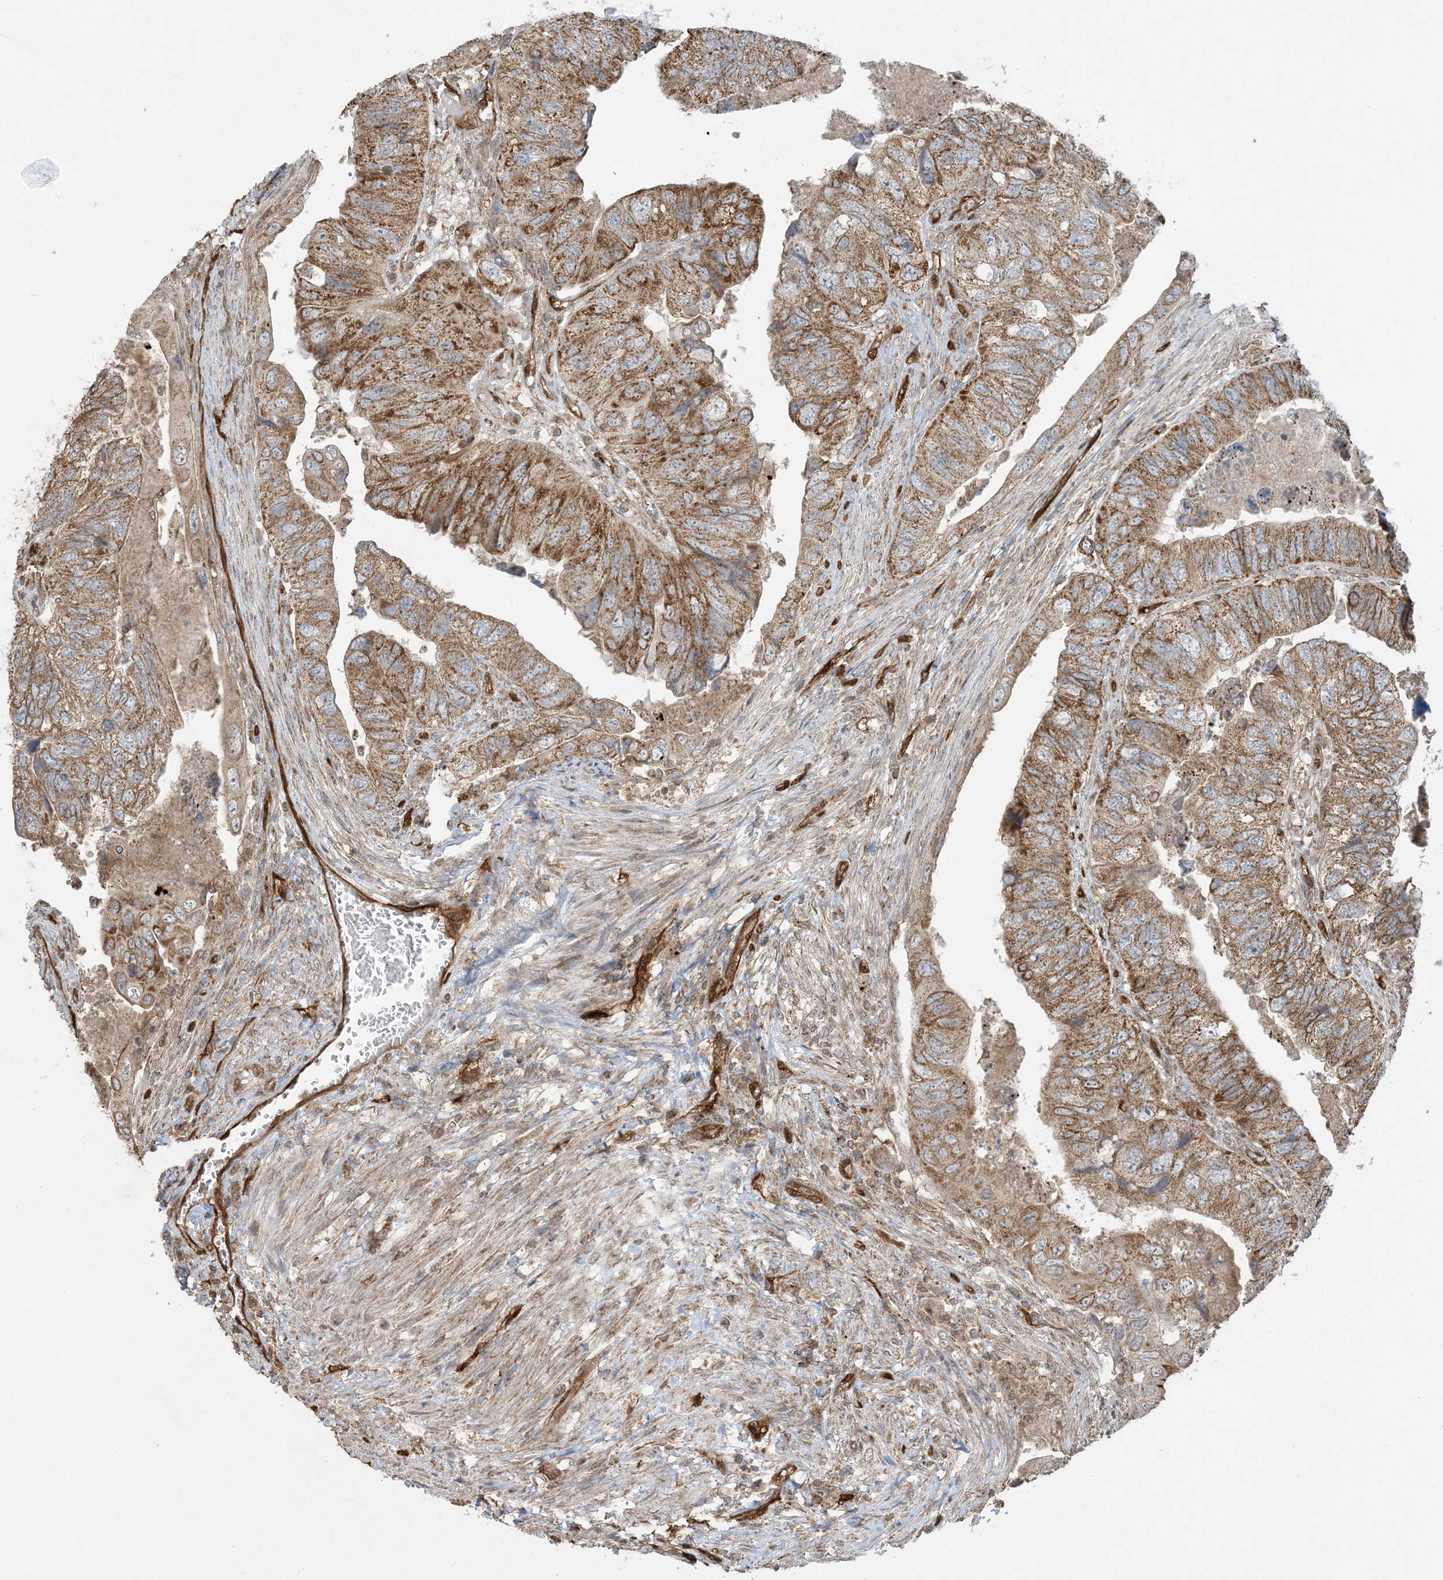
{"staining": {"intensity": "moderate", "quantity": ">75%", "location": "cytoplasmic/membranous"}, "tissue": "colorectal cancer", "cell_type": "Tumor cells", "image_type": "cancer", "snomed": [{"axis": "morphology", "description": "Adenocarcinoma, NOS"}, {"axis": "topography", "description": "Rectum"}], "caption": "High-magnification brightfield microscopy of colorectal cancer stained with DAB (brown) and counterstained with hematoxylin (blue). tumor cells exhibit moderate cytoplasmic/membranous positivity is appreciated in about>75% of cells. (DAB (3,3'-diaminobenzidine) IHC with brightfield microscopy, high magnification).", "gene": "PPM1F", "patient": {"sex": "male", "age": 63}}